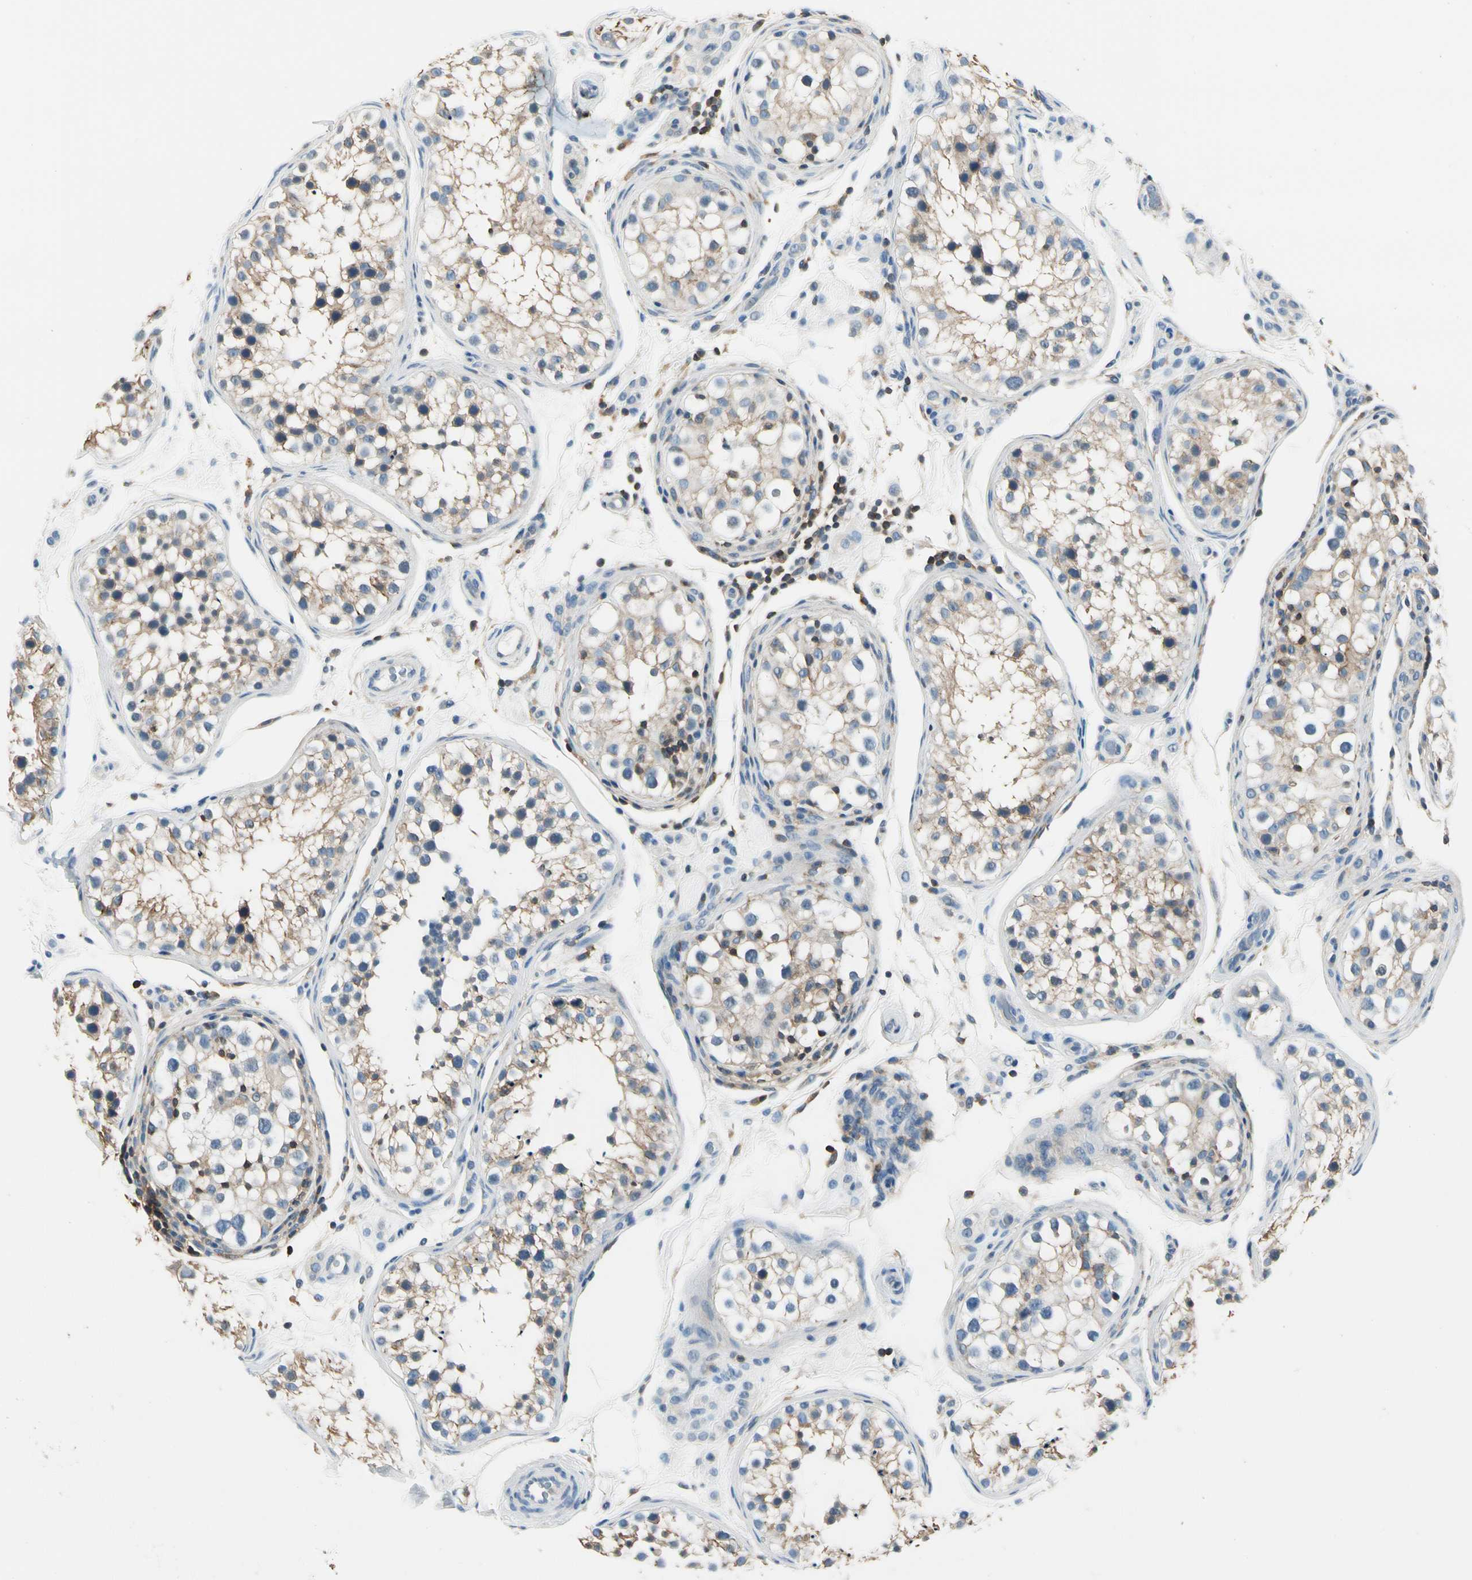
{"staining": {"intensity": "weak", "quantity": ">75%", "location": "cytoplasmic/membranous"}, "tissue": "testis", "cell_type": "Cells in seminiferous ducts", "image_type": "normal", "snomed": [{"axis": "morphology", "description": "Normal tissue, NOS"}, {"axis": "topography", "description": "Testis"}], "caption": "IHC micrograph of normal testis: human testis stained using immunohistochemistry (IHC) reveals low levels of weak protein expression localized specifically in the cytoplasmic/membranous of cells in seminiferous ducts, appearing as a cytoplasmic/membranous brown color.", "gene": "CAPZA2", "patient": {"sex": "male", "age": 24}}